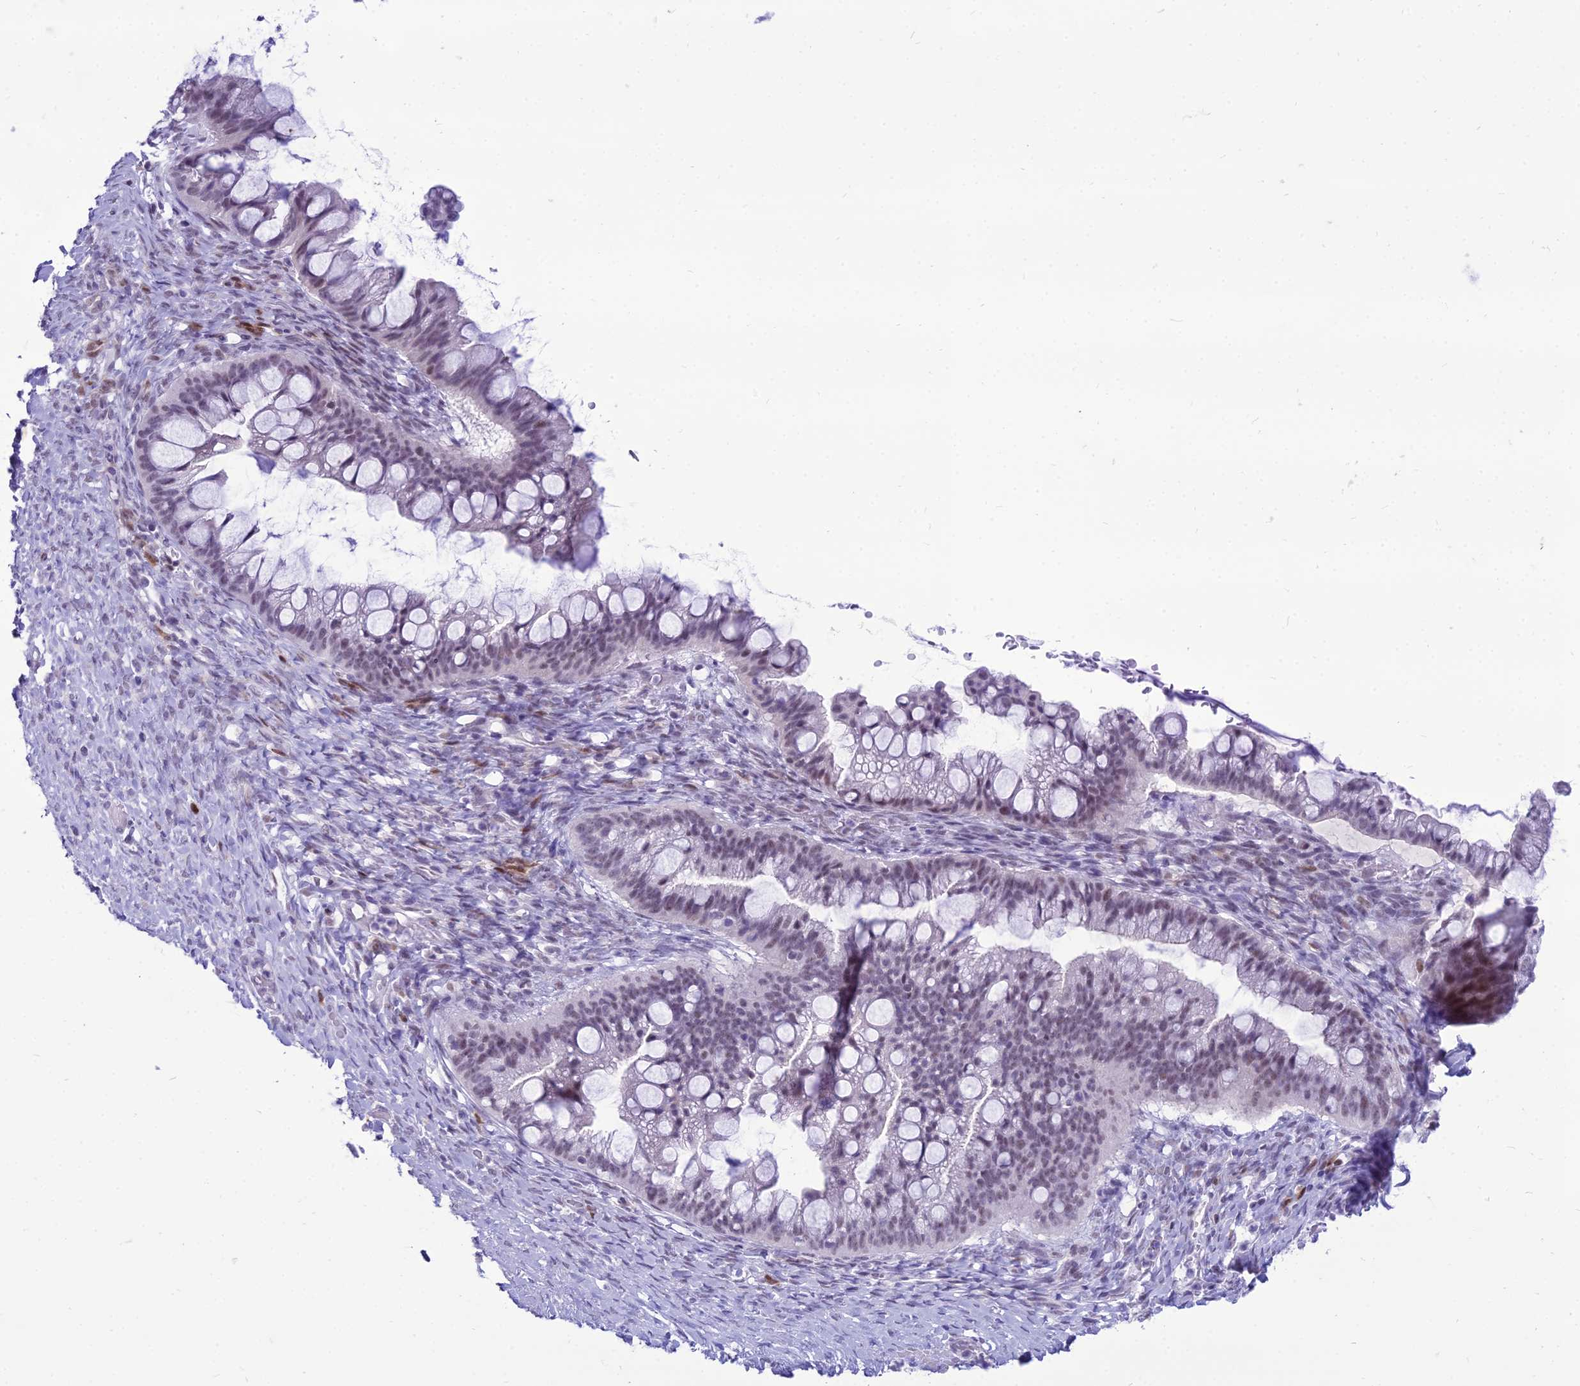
{"staining": {"intensity": "weak", "quantity": ">75%", "location": "nuclear"}, "tissue": "ovarian cancer", "cell_type": "Tumor cells", "image_type": "cancer", "snomed": [{"axis": "morphology", "description": "Cystadenocarcinoma, mucinous, NOS"}, {"axis": "topography", "description": "Ovary"}], "caption": "About >75% of tumor cells in human ovarian mucinous cystadenocarcinoma exhibit weak nuclear protein expression as visualized by brown immunohistochemical staining.", "gene": "DHX40", "patient": {"sex": "female", "age": 73}}